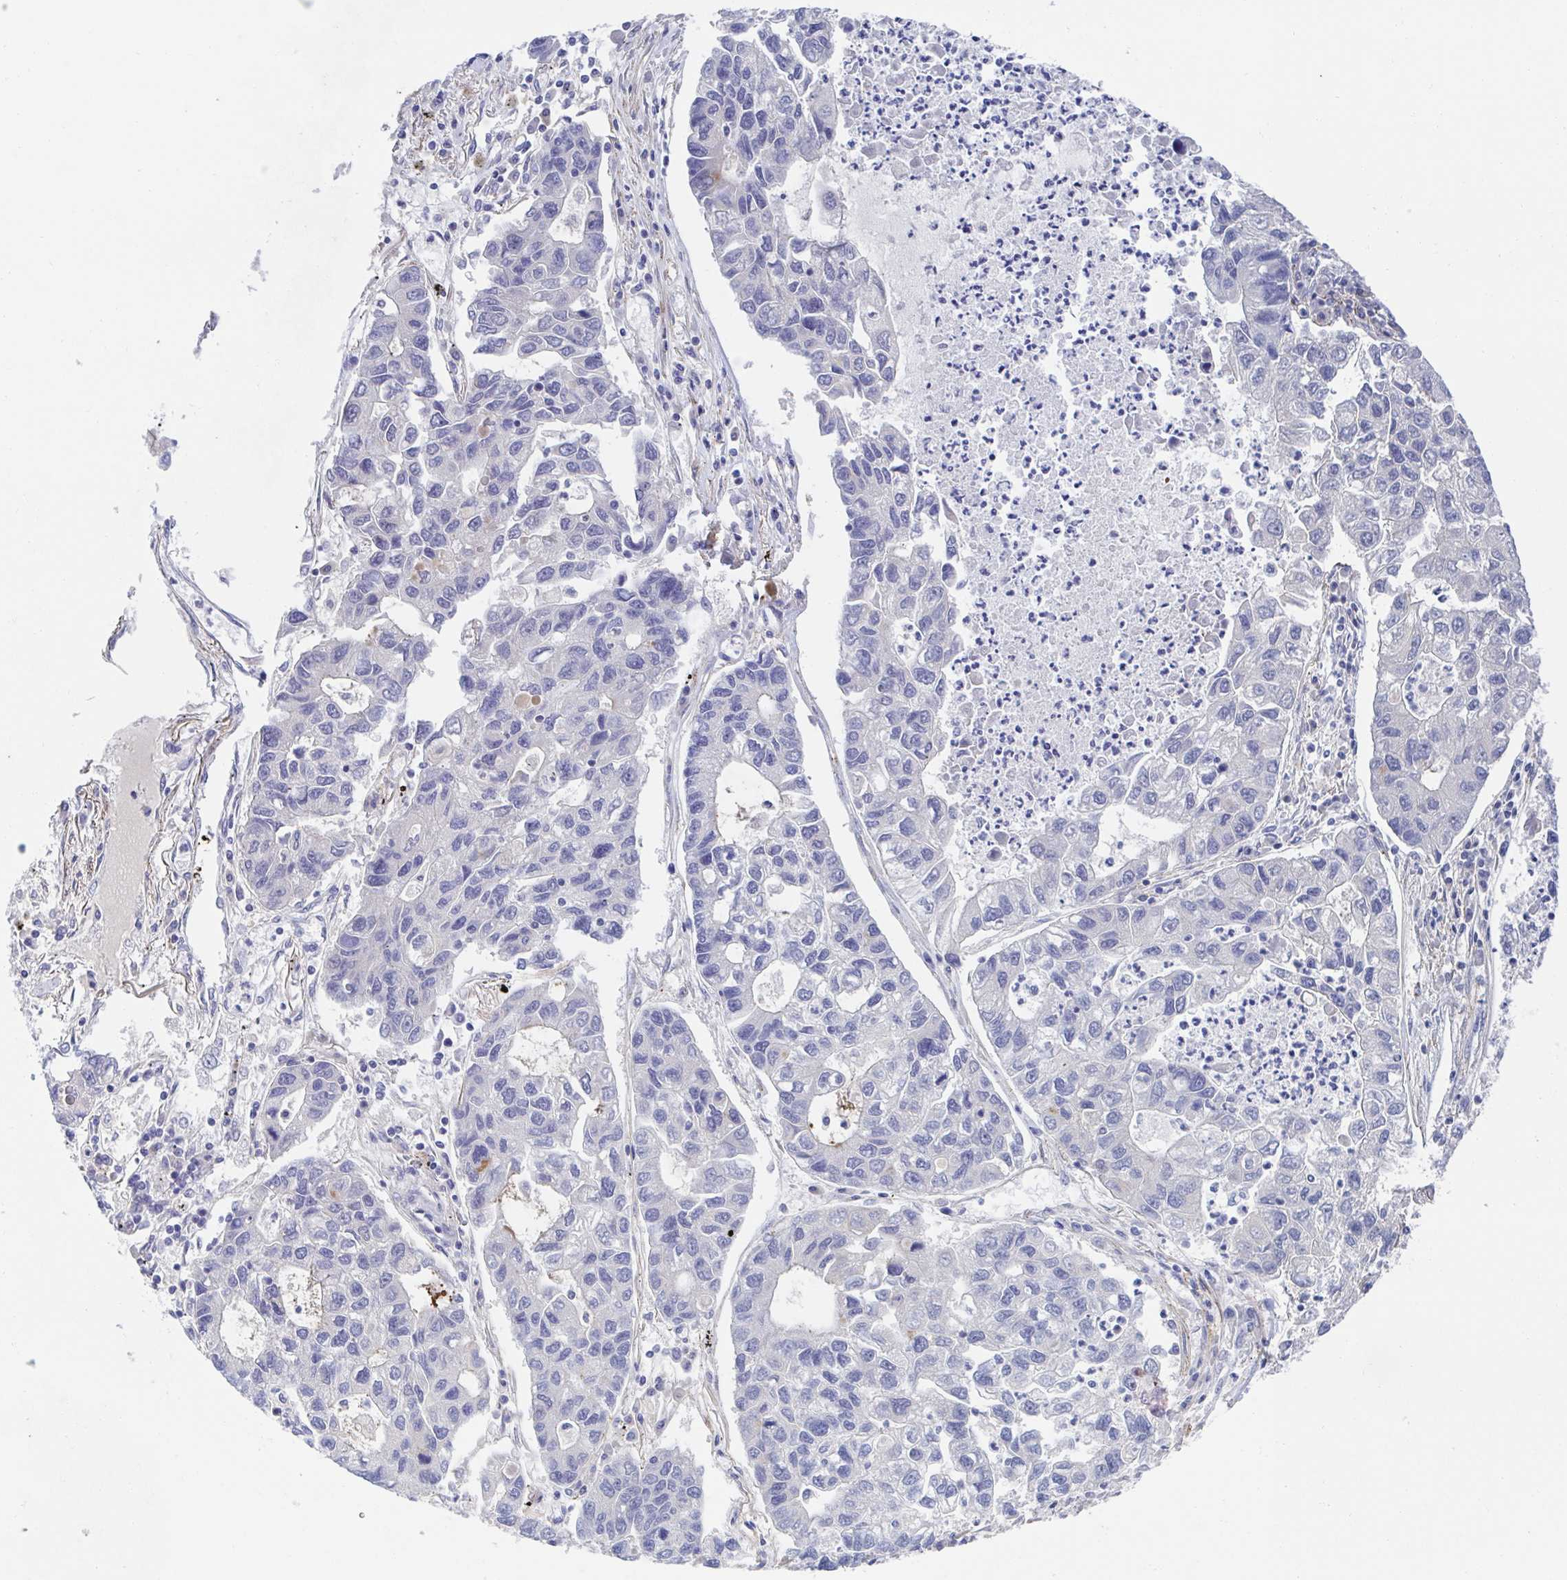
{"staining": {"intensity": "negative", "quantity": "none", "location": "none"}, "tissue": "lung cancer", "cell_type": "Tumor cells", "image_type": "cancer", "snomed": [{"axis": "morphology", "description": "Adenocarcinoma, NOS"}, {"axis": "topography", "description": "Bronchus"}, {"axis": "topography", "description": "Lung"}], "caption": "Photomicrograph shows no protein expression in tumor cells of lung cancer tissue.", "gene": "CDH2", "patient": {"sex": "female", "age": 51}}